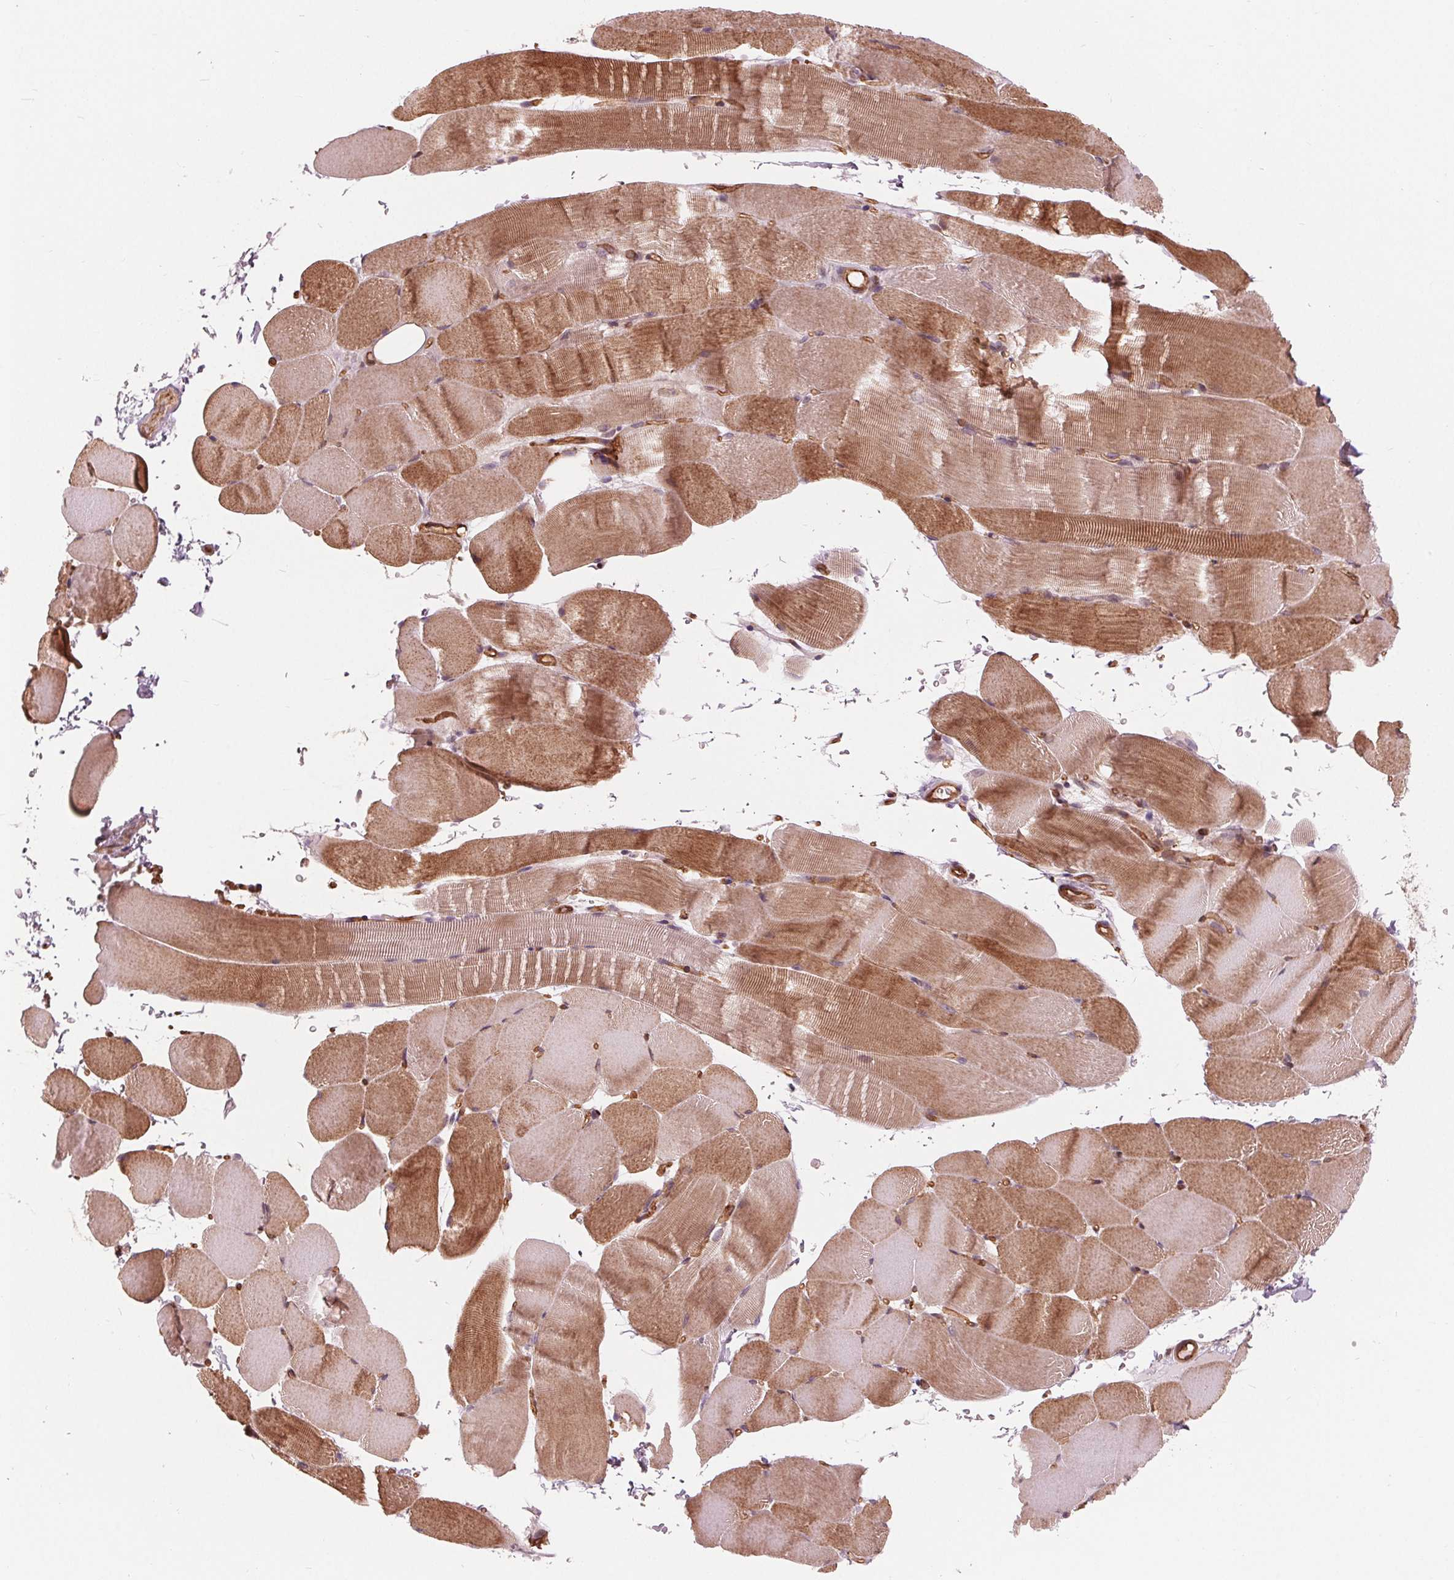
{"staining": {"intensity": "moderate", "quantity": "25%-75%", "location": "cytoplasmic/membranous,nuclear"}, "tissue": "skeletal muscle", "cell_type": "Myocytes", "image_type": "normal", "snomed": [{"axis": "morphology", "description": "Normal tissue, NOS"}, {"axis": "topography", "description": "Skeletal muscle"}], "caption": "Unremarkable skeletal muscle exhibits moderate cytoplasmic/membranous,nuclear staining in approximately 25%-75% of myocytes, visualized by immunohistochemistry. The staining was performed using DAB (3,3'-diaminobenzidine), with brown indicating positive protein expression. Nuclei are stained blue with hematoxylin.", "gene": "TXNIP", "patient": {"sex": "female", "age": 37}}